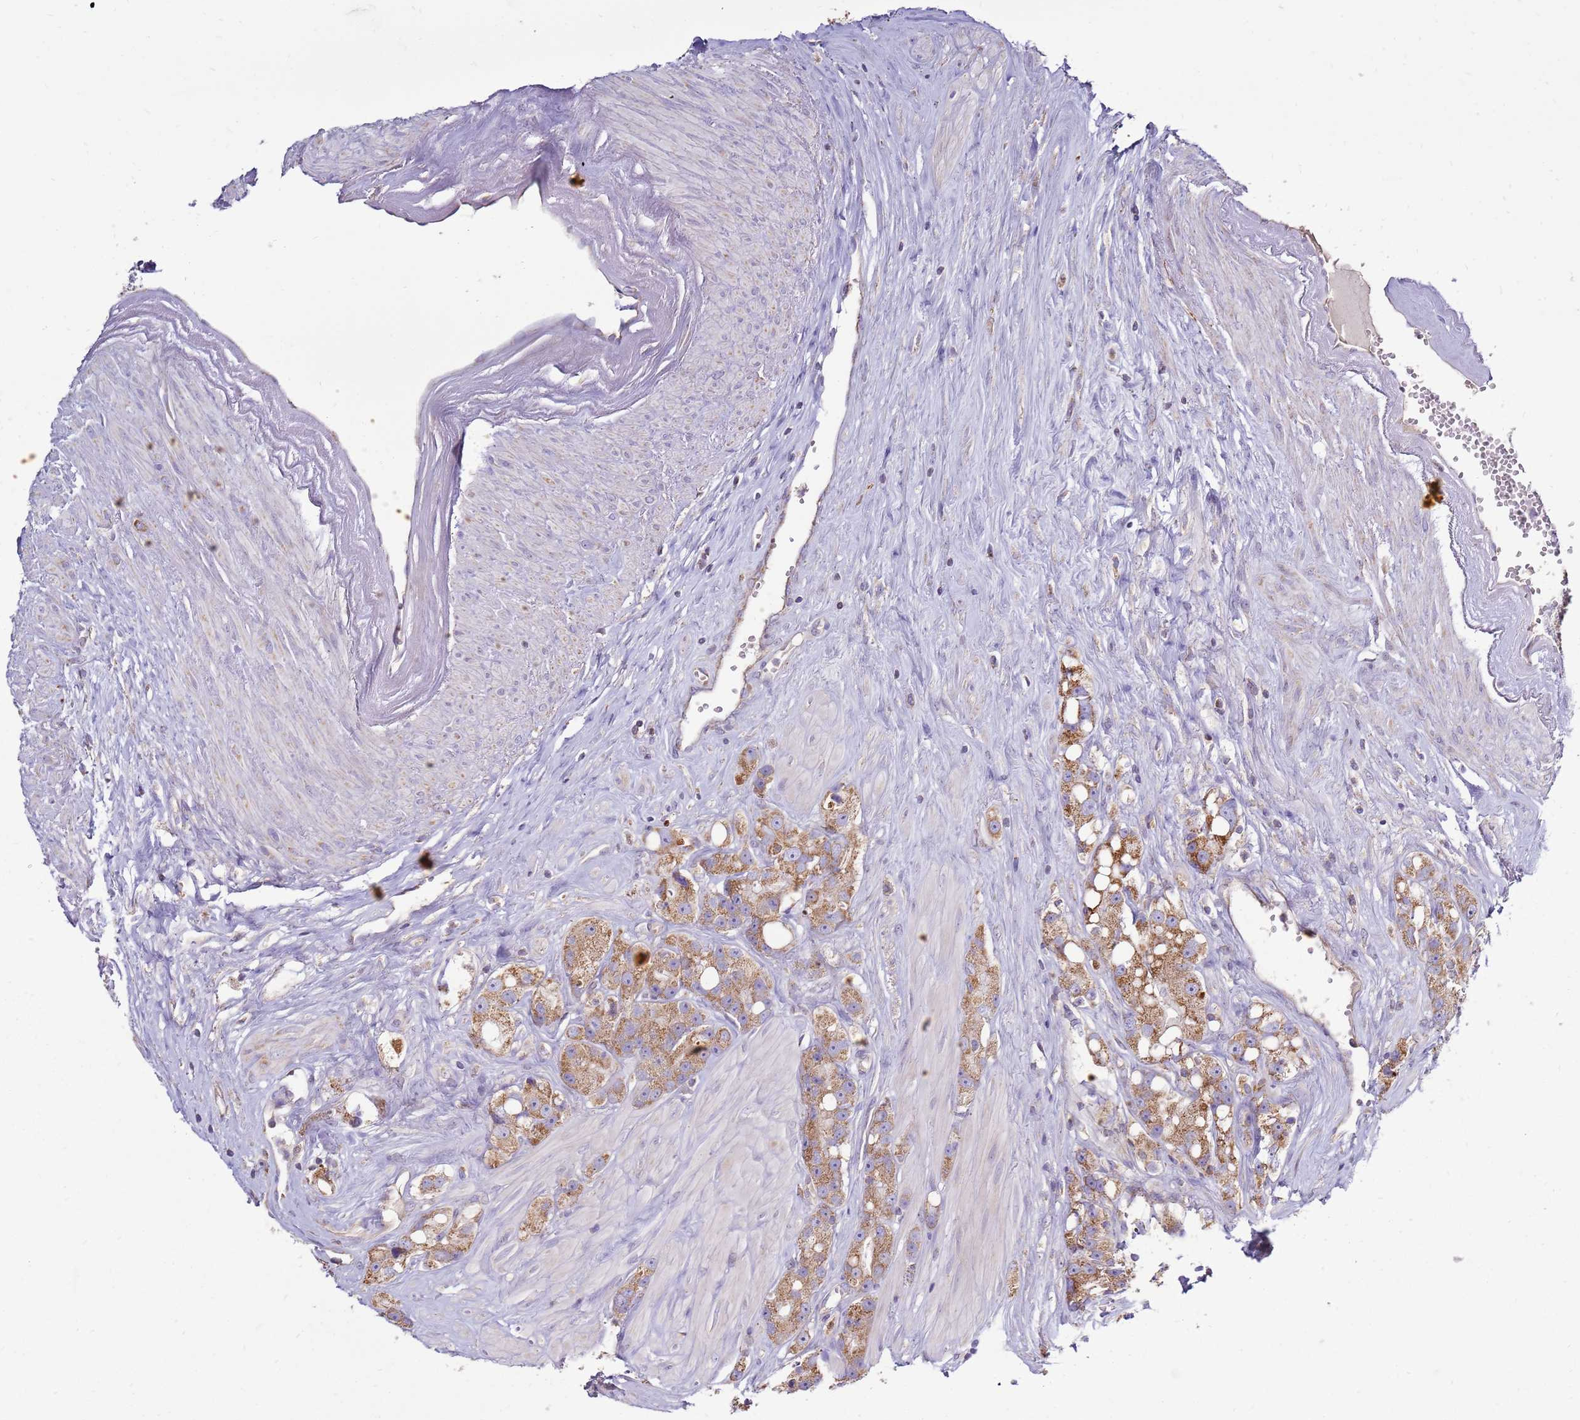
{"staining": {"intensity": "moderate", "quantity": ">75%", "location": "cytoplasmic/membranous"}, "tissue": "prostate cancer", "cell_type": "Tumor cells", "image_type": "cancer", "snomed": [{"axis": "morphology", "description": "Adenocarcinoma, High grade"}, {"axis": "topography", "description": "Prostate"}], "caption": "This is a photomicrograph of immunohistochemistry staining of adenocarcinoma (high-grade) (prostate), which shows moderate staining in the cytoplasmic/membranous of tumor cells.", "gene": "TRAPPC4", "patient": {"sex": "male", "age": 74}}